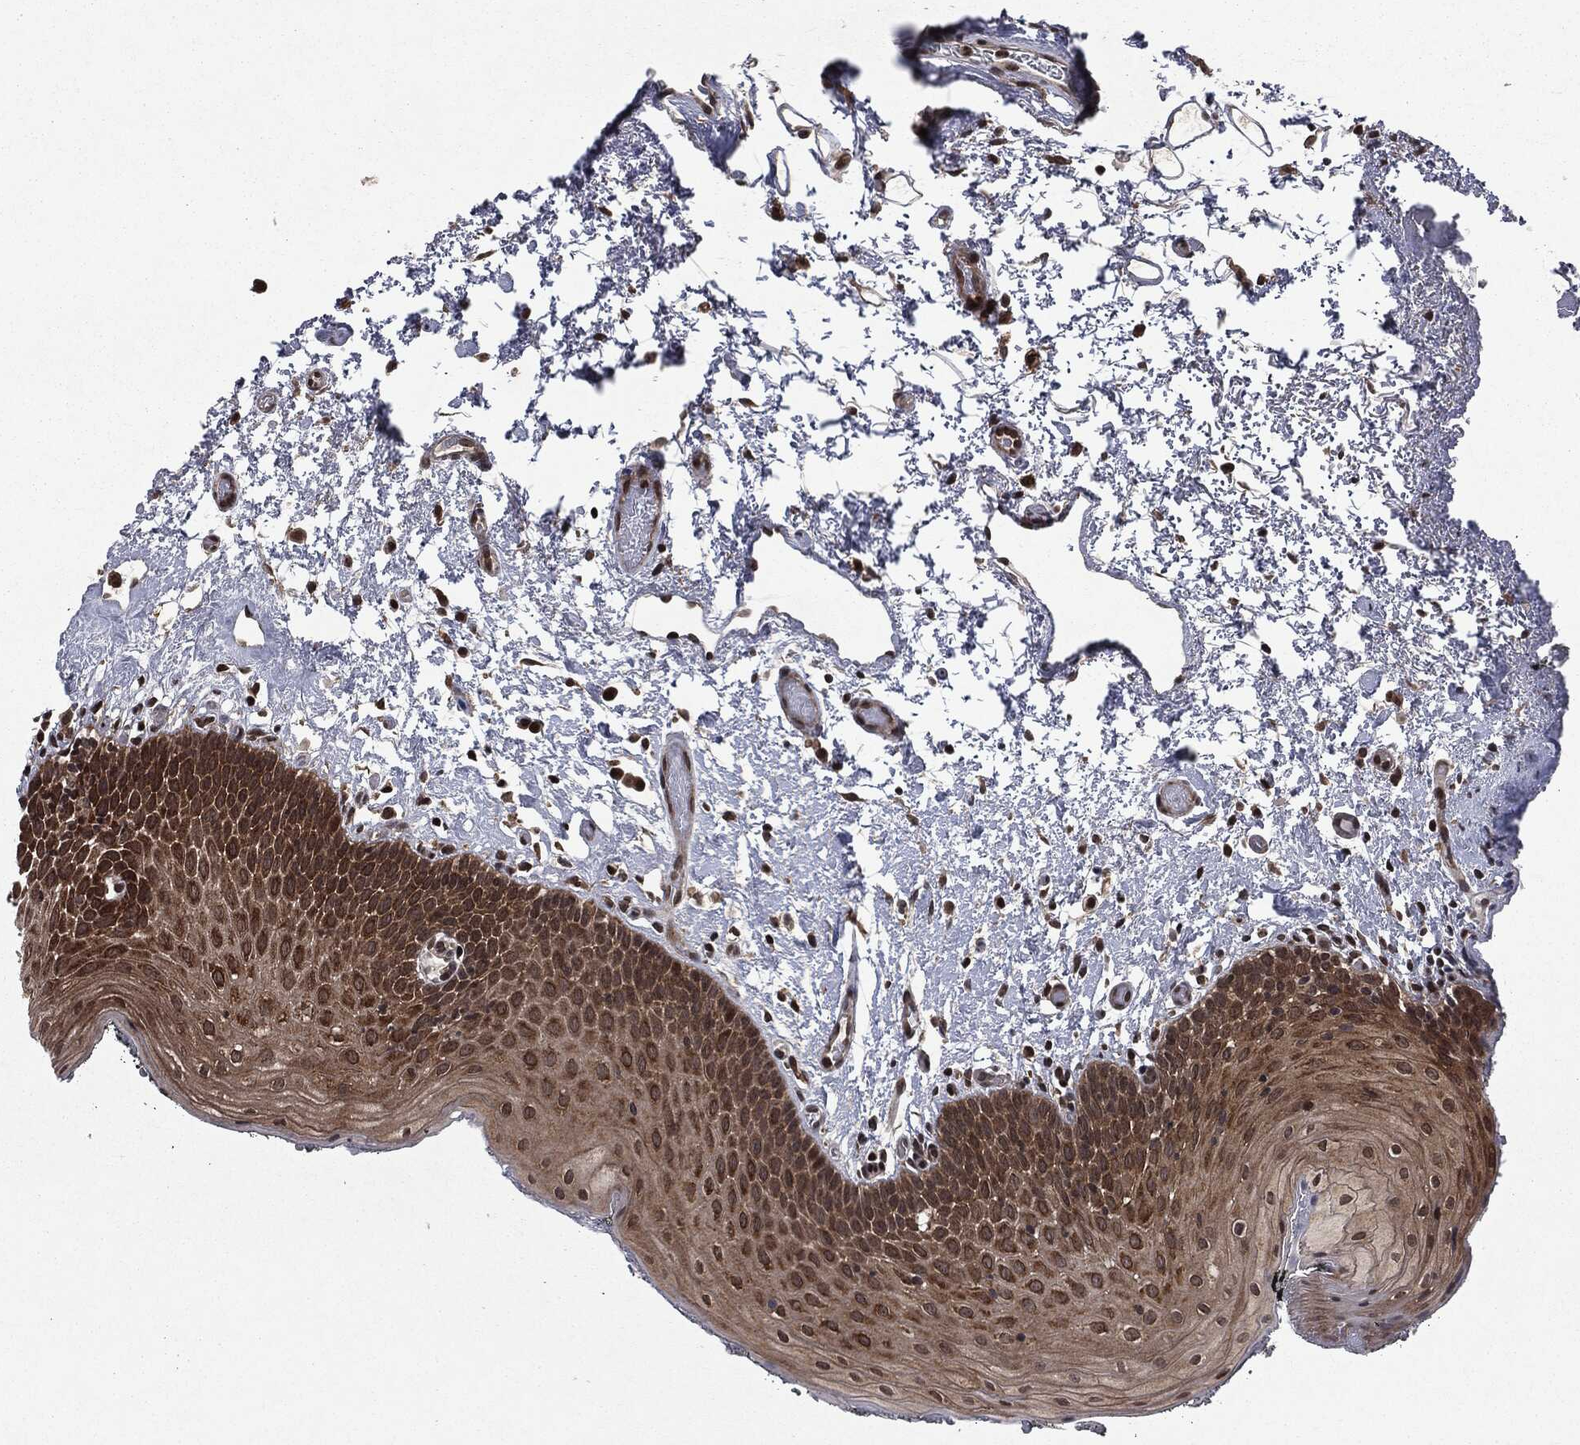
{"staining": {"intensity": "strong", "quantity": "25%-75%", "location": "cytoplasmic/membranous,nuclear"}, "tissue": "oral mucosa", "cell_type": "Squamous epithelial cells", "image_type": "normal", "snomed": [{"axis": "morphology", "description": "Normal tissue, NOS"}, {"axis": "morphology", "description": "Squamous cell carcinoma, NOS"}, {"axis": "topography", "description": "Oral tissue"}, {"axis": "topography", "description": "Tounge, NOS"}, {"axis": "topography", "description": "Head-Neck"}], "caption": "The immunohistochemical stain shows strong cytoplasmic/membranous,nuclear positivity in squamous epithelial cells of benign oral mucosa.", "gene": "STAU2", "patient": {"sex": "female", "age": 80}}